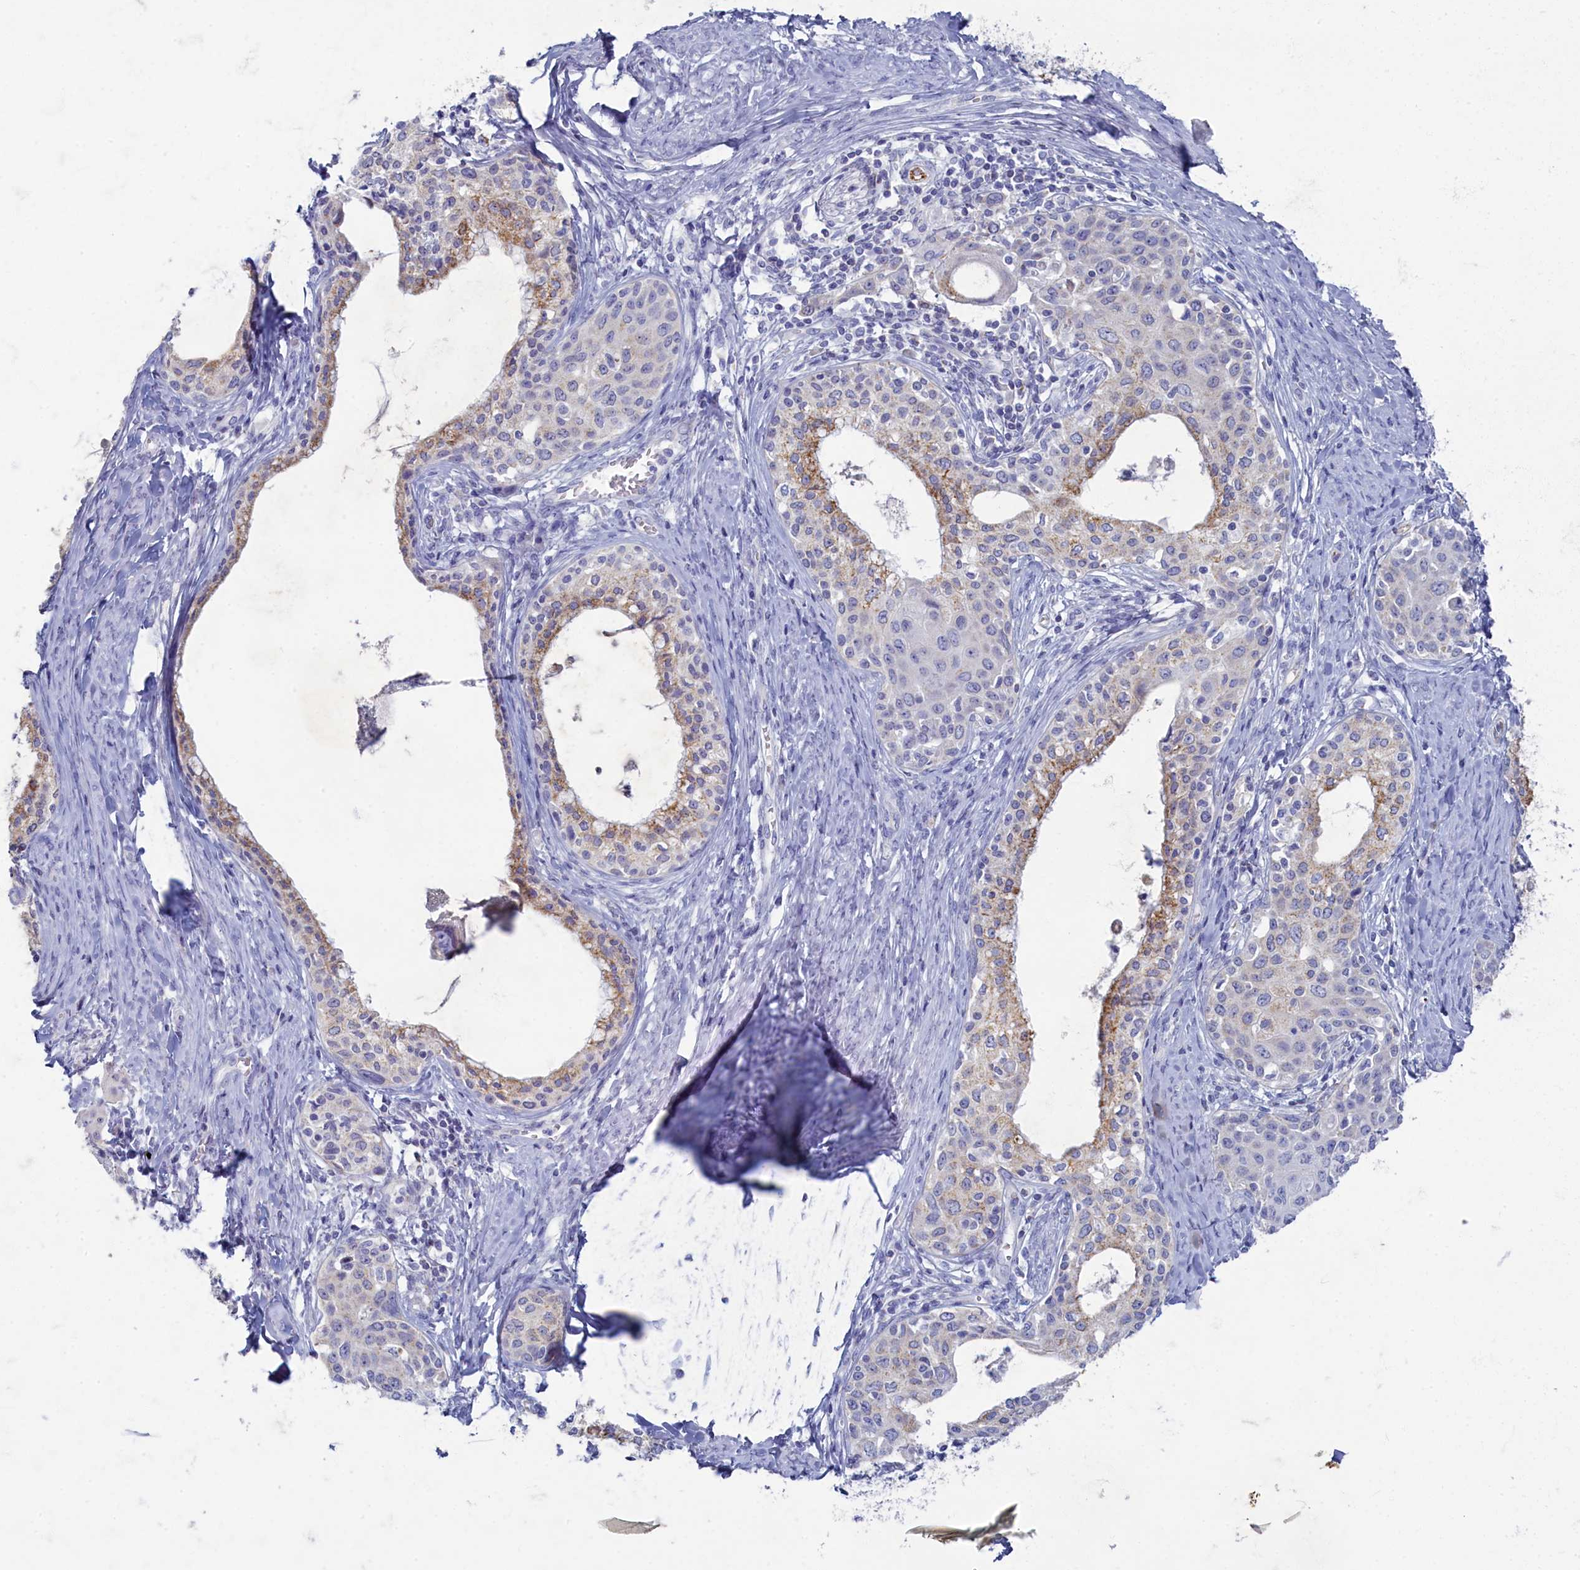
{"staining": {"intensity": "moderate", "quantity": "<25%", "location": "cytoplasmic/membranous"}, "tissue": "cervical cancer", "cell_type": "Tumor cells", "image_type": "cancer", "snomed": [{"axis": "morphology", "description": "Squamous cell carcinoma, NOS"}, {"axis": "morphology", "description": "Adenocarcinoma, NOS"}, {"axis": "topography", "description": "Cervix"}], "caption": "An image showing moderate cytoplasmic/membranous staining in approximately <25% of tumor cells in adenocarcinoma (cervical), as visualized by brown immunohistochemical staining.", "gene": "OCIAD2", "patient": {"sex": "female", "age": 52}}